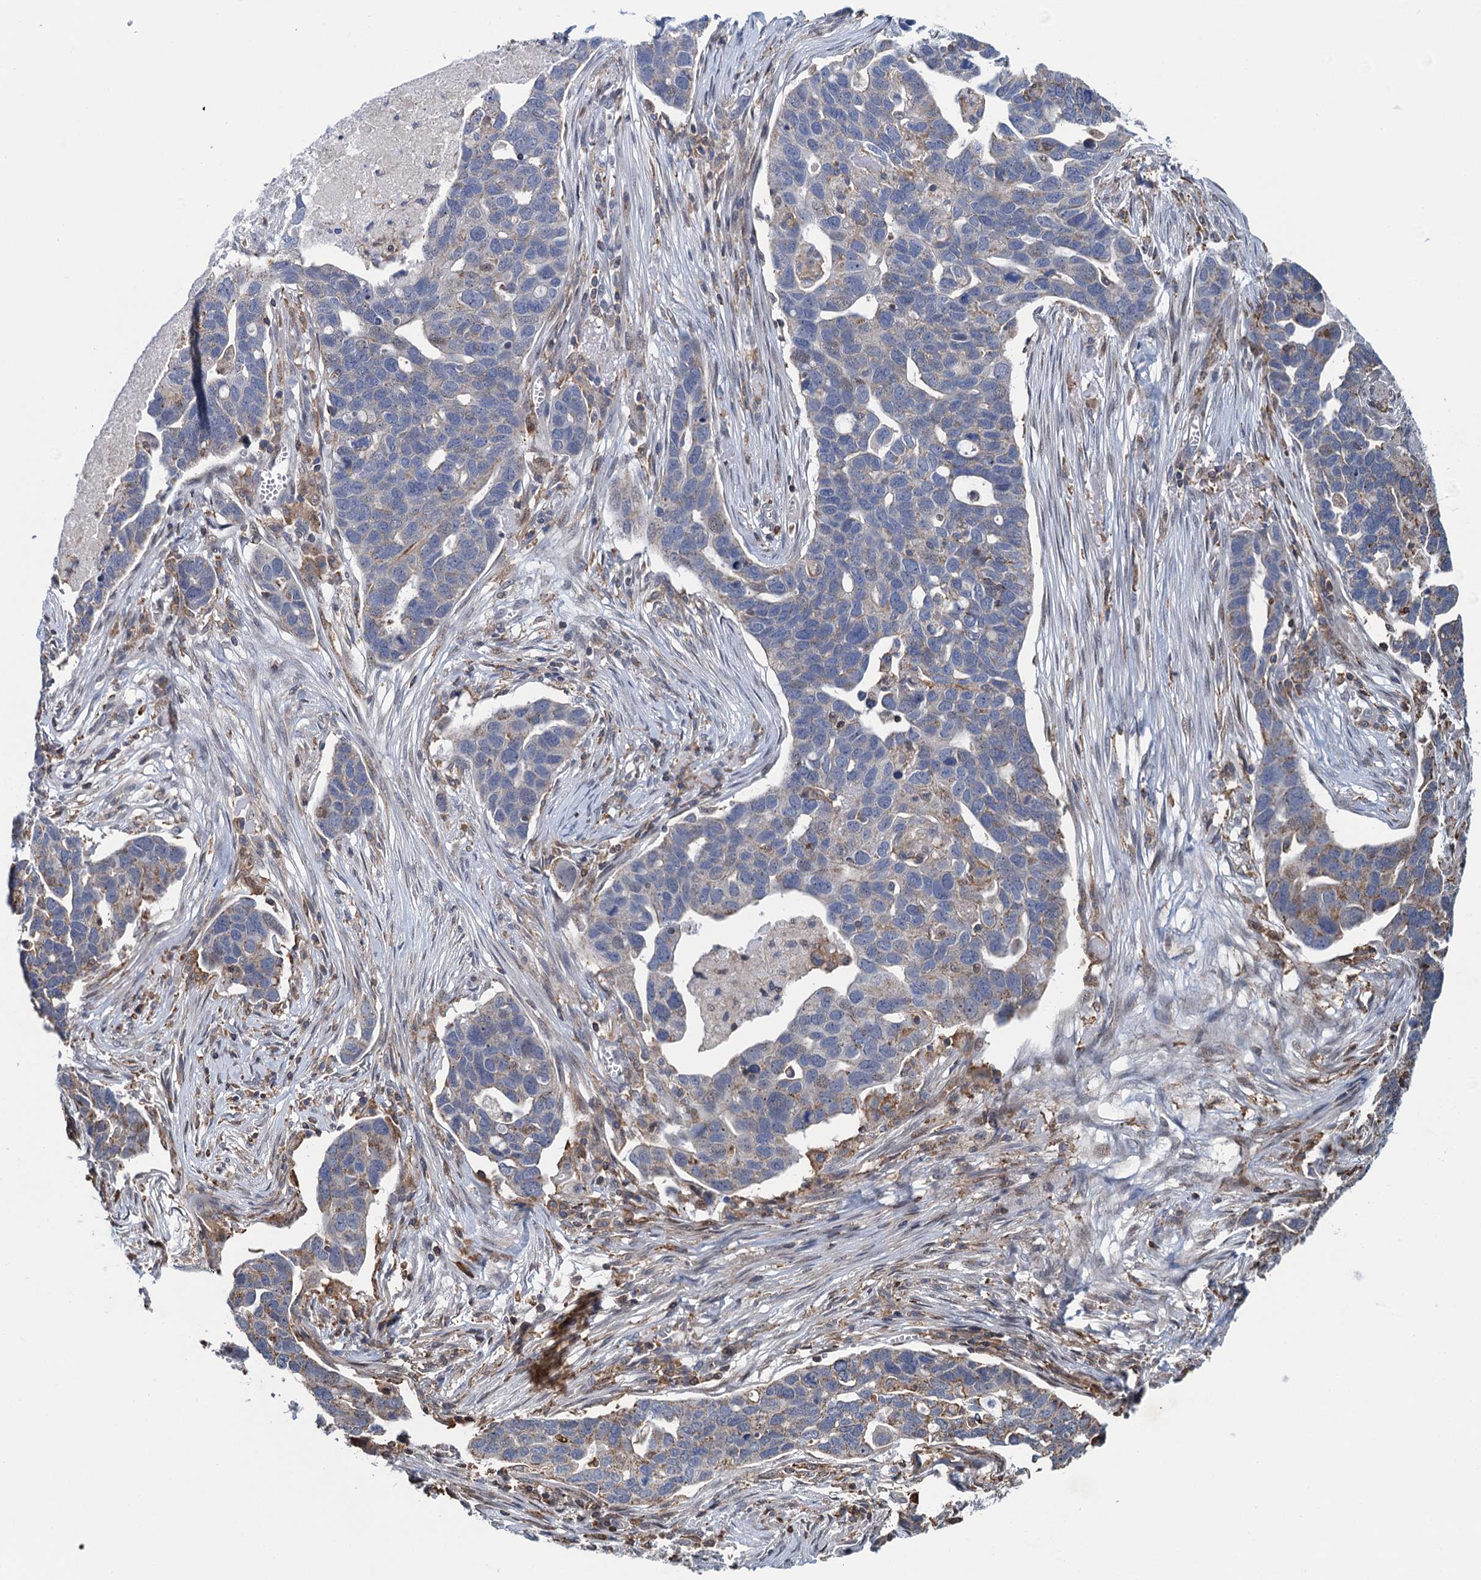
{"staining": {"intensity": "weak", "quantity": "<25%", "location": "cytoplasmic/membranous"}, "tissue": "ovarian cancer", "cell_type": "Tumor cells", "image_type": "cancer", "snomed": [{"axis": "morphology", "description": "Cystadenocarcinoma, serous, NOS"}, {"axis": "topography", "description": "Ovary"}], "caption": "The immunohistochemistry photomicrograph has no significant staining in tumor cells of serous cystadenocarcinoma (ovarian) tissue. Nuclei are stained in blue.", "gene": "CCDC102A", "patient": {"sex": "female", "age": 54}}